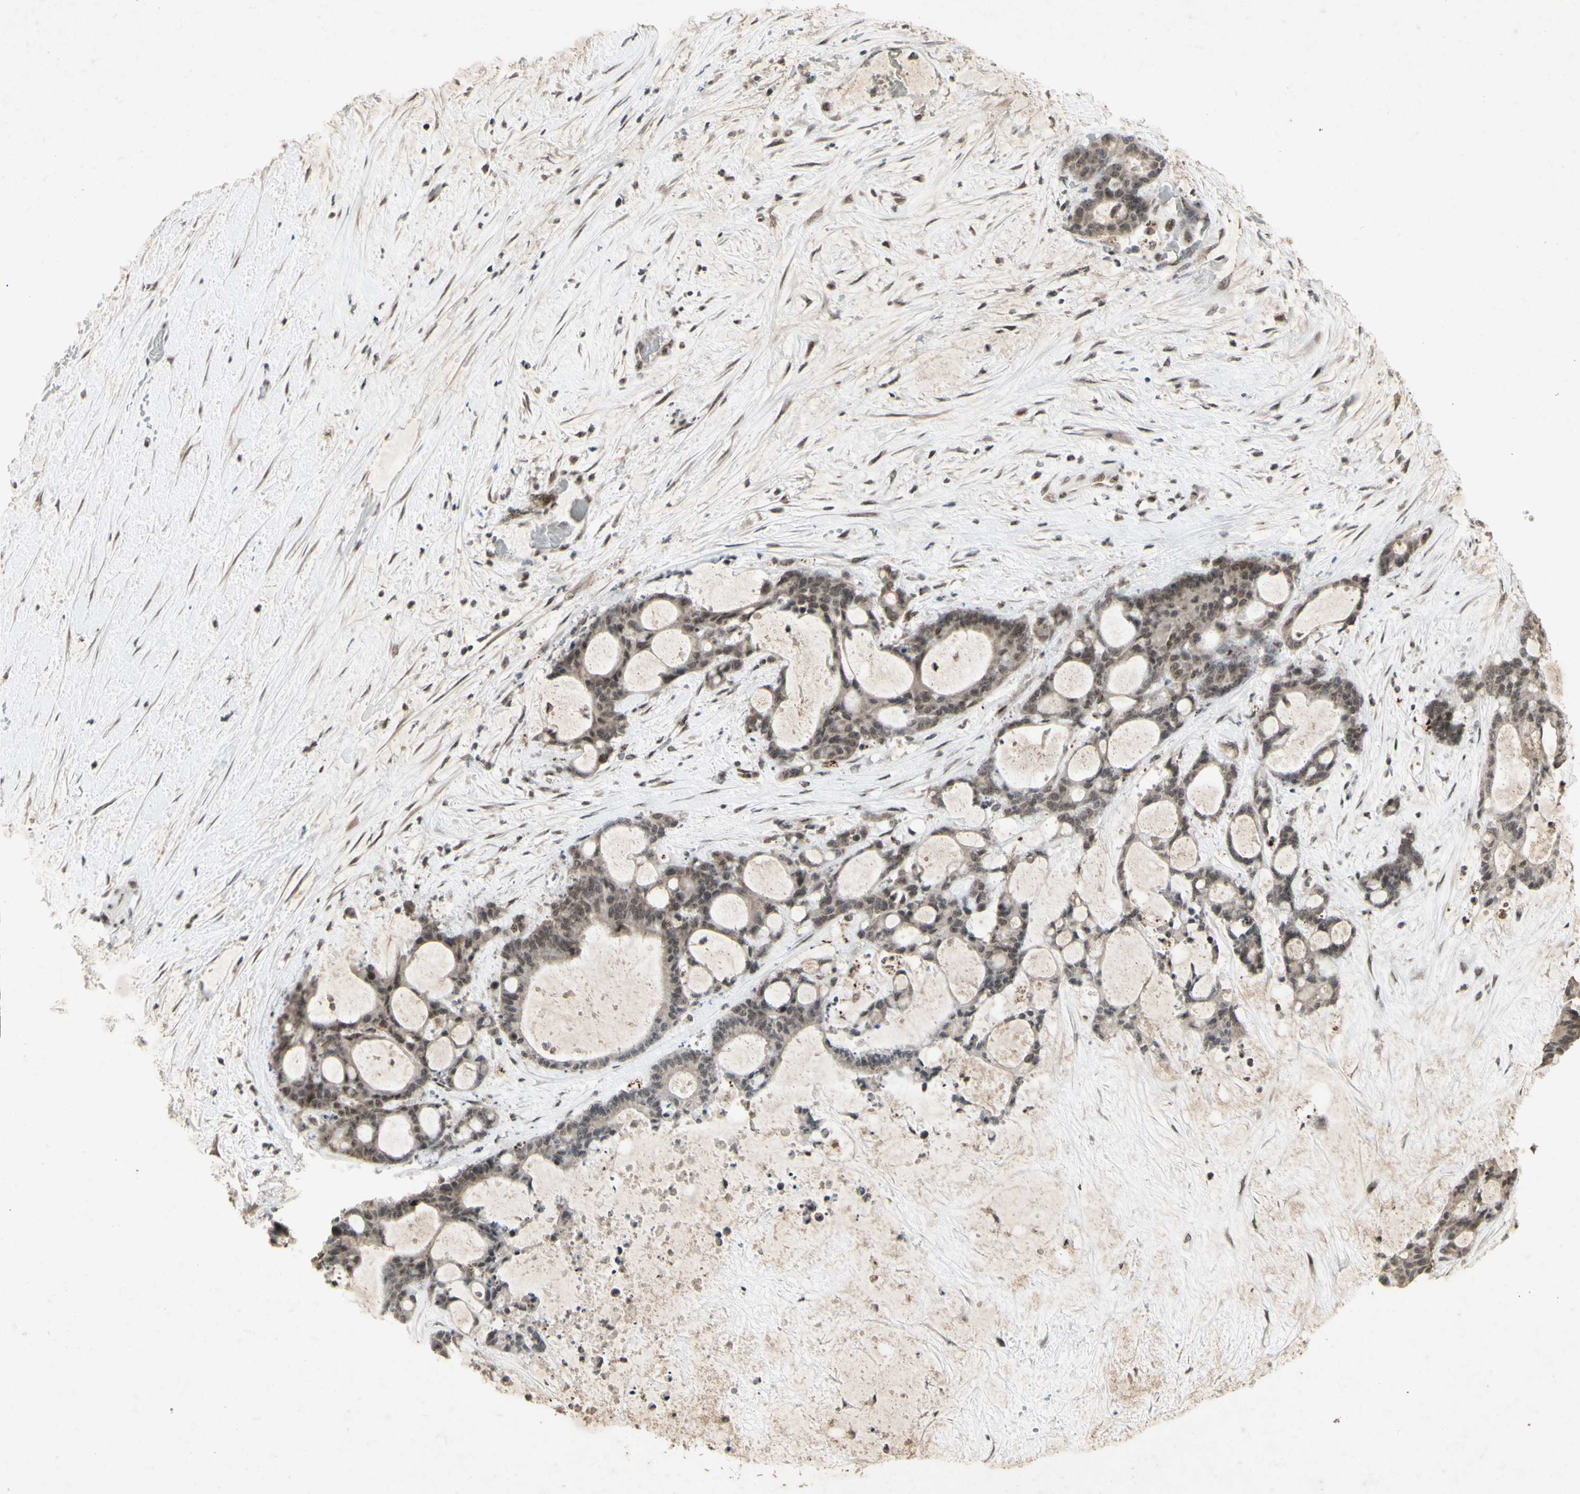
{"staining": {"intensity": "moderate", "quantity": ">75%", "location": "cytoplasmic/membranous,nuclear"}, "tissue": "liver cancer", "cell_type": "Tumor cells", "image_type": "cancer", "snomed": [{"axis": "morphology", "description": "Cholangiocarcinoma"}, {"axis": "topography", "description": "Liver"}], "caption": "The histopathology image demonstrates a brown stain indicating the presence of a protein in the cytoplasmic/membranous and nuclear of tumor cells in cholangiocarcinoma (liver).", "gene": "CENPB", "patient": {"sex": "female", "age": 73}}